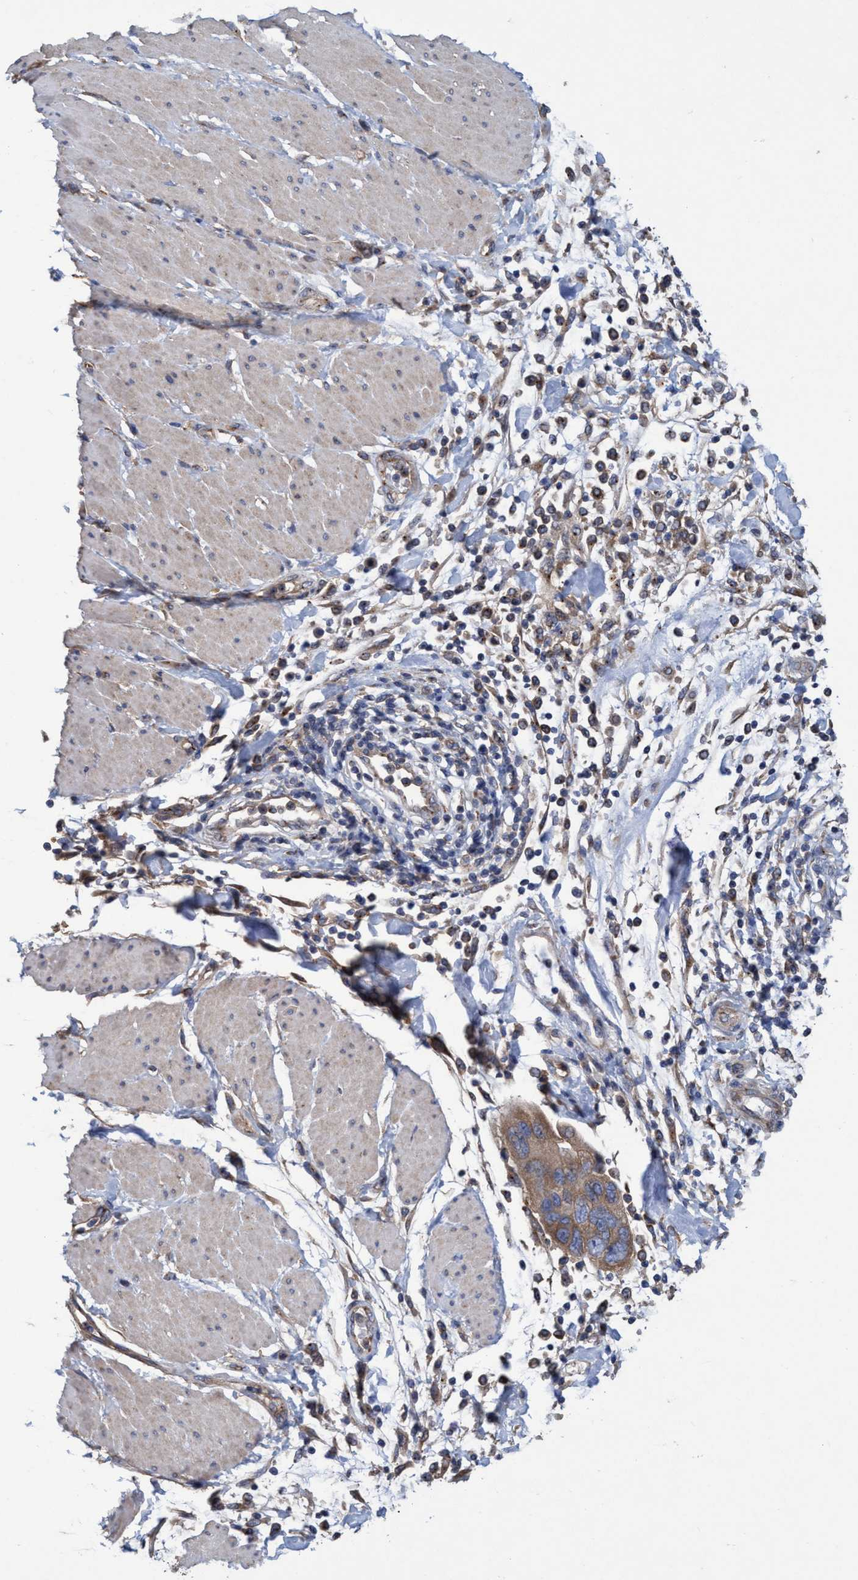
{"staining": {"intensity": "moderate", "quantity": ">75%", "location": "cytoplasmic/membranous"}, "tissue": "pancreatic cancer", "cell_type": "Tumor cells", "image_type": "cancer", "snomed": [{"axis": "morphology", "description": "Normal tissue, NOS"}, {"axis": "morphology", "description": "Adenocarcinoma, NOS"}, {"axis": "topography", "description": "Pancreas"}], "caption": "Immunohistochemistry (DAB (3,3'-diaminobenzidine)) staining of human pancreatic adenocarcinoma displays moderate cytoplasmic/membranous protein expression in about >75% of tumor cells.", "gene": "BICD2", "patient": {"sex": "female", "age": 71}}